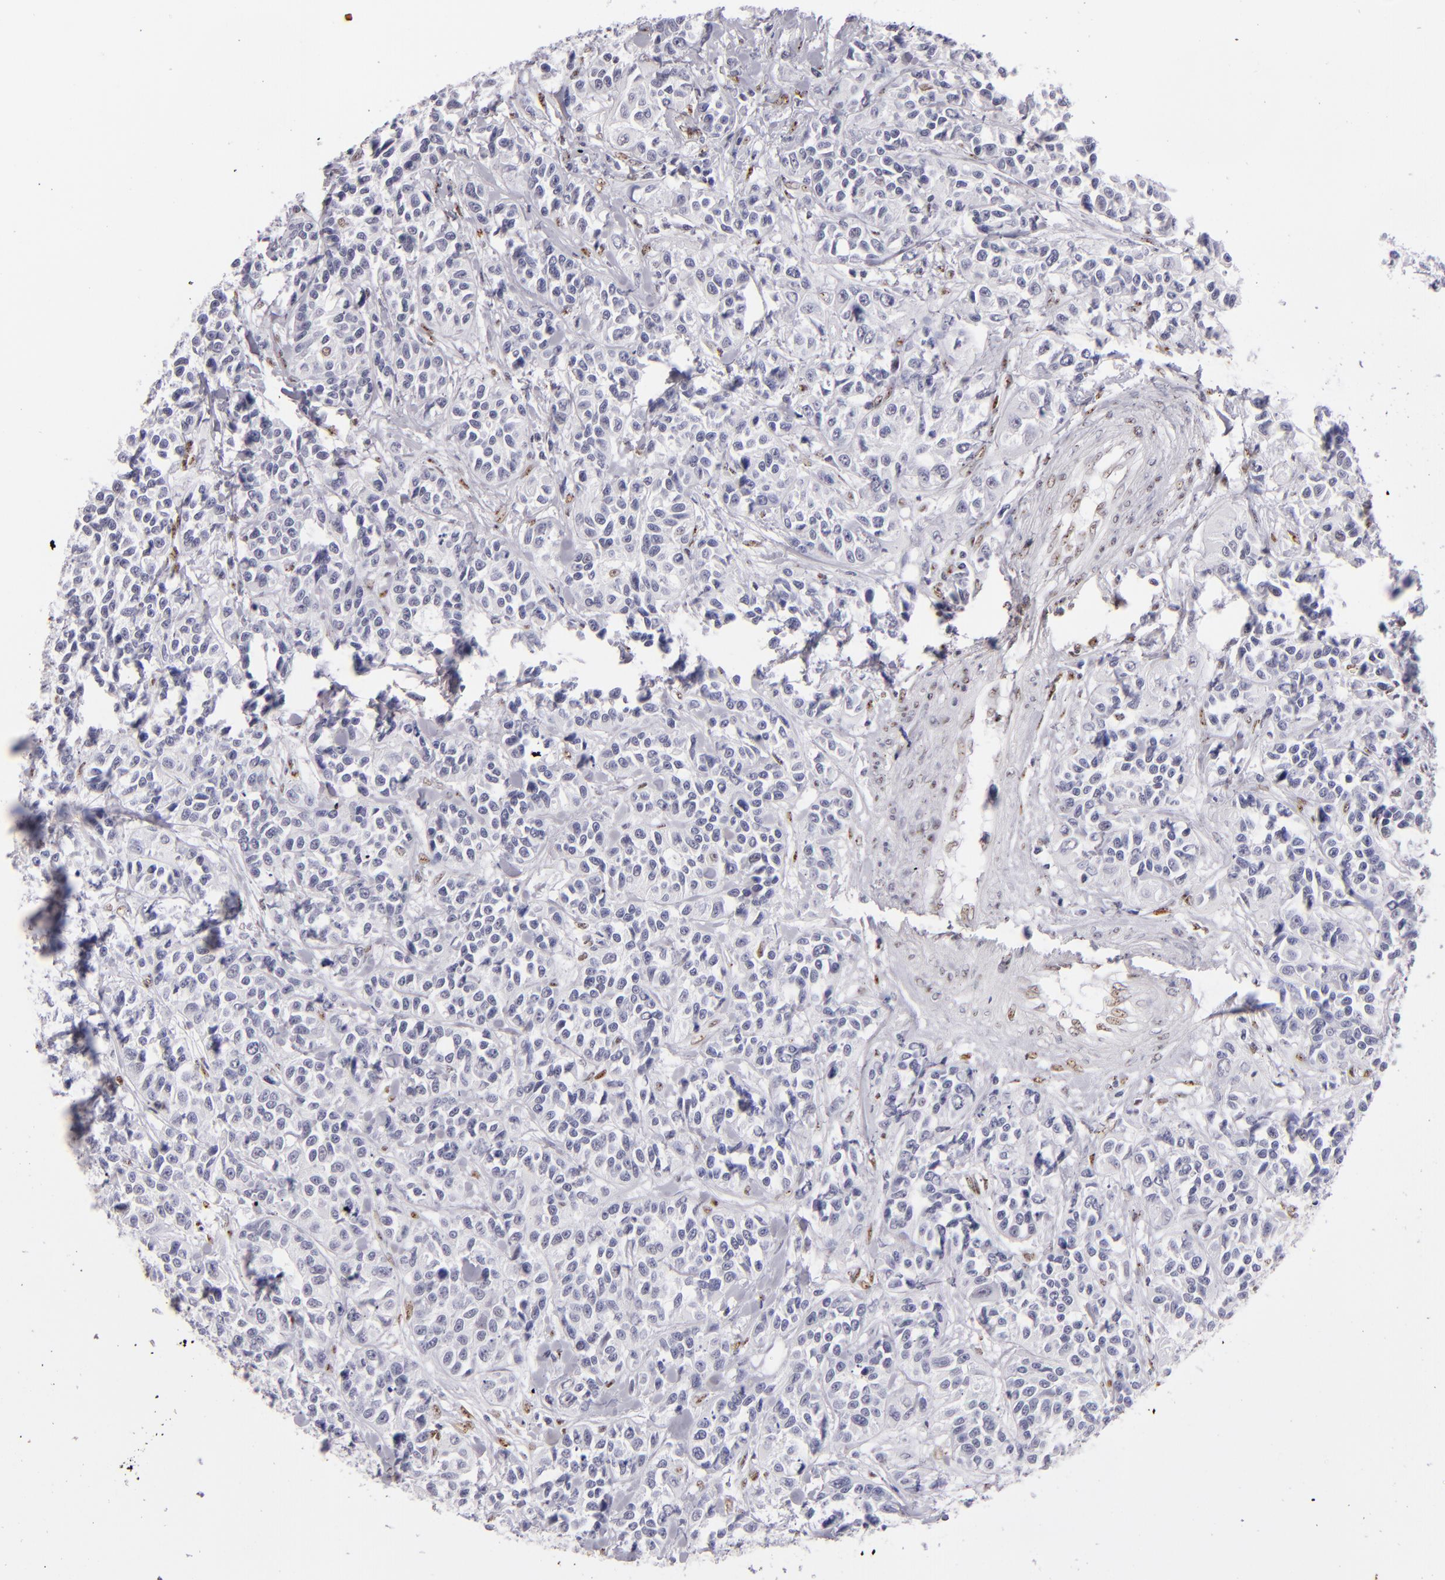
{"staining": {"intensity": "negative", "quantity": "none", "location": "none"}, "tissue": "urothelial cancer", "cell_type": "Tumor cells", "image_type": "cancer", "snomed": [{"axis": "morphology", "description": "Urothelial carcinoma, High grade"}, {"axis": "topography", "description": "Urinary bladder"}], "caption": "Urothelial cancer was stained to show a protein in brown. There is no significant staining in tumor cells.", "gene": "TOP3A", "patient": {"sex": "female", "age": 81}}